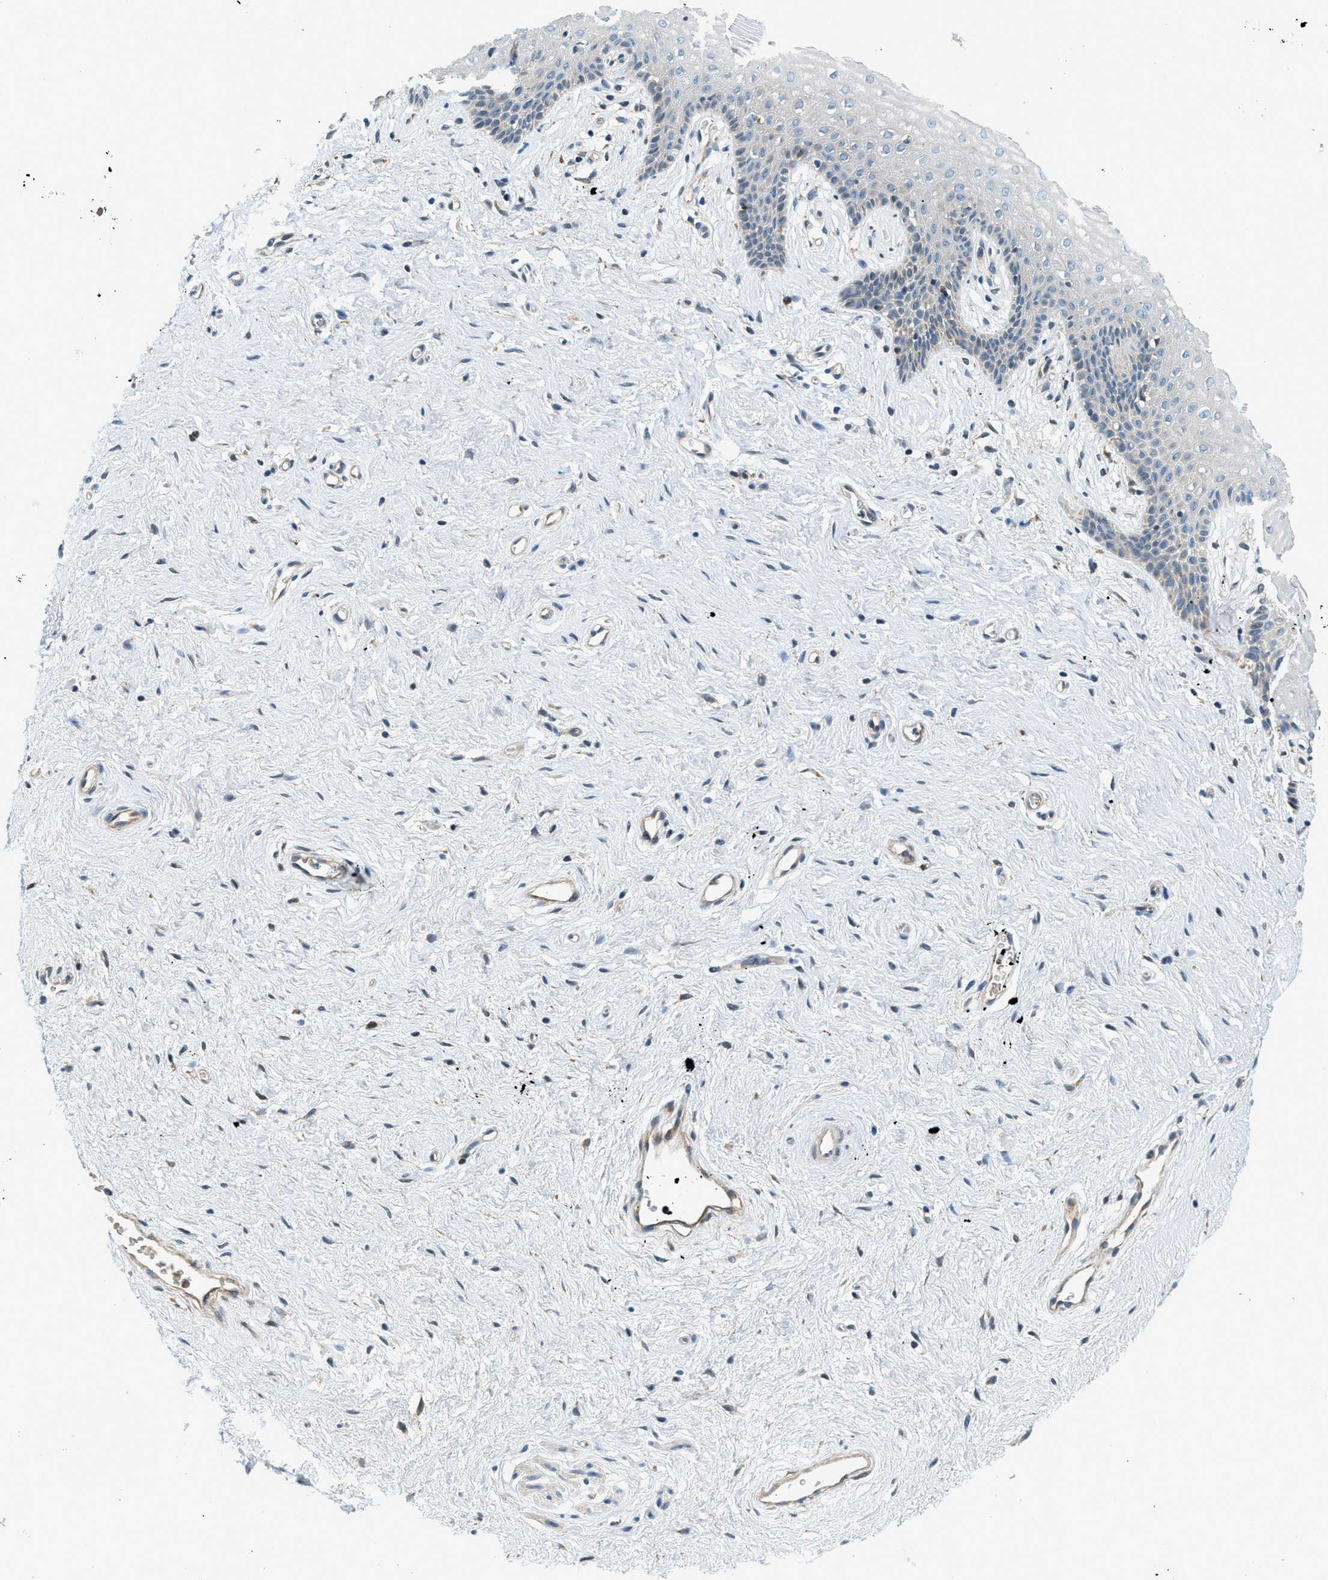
{"staining": {"intensity": "negative", "quantity": "none", "location": "none"}, "tissue": "vagina", "cell_type": "Squamous epithelial cells", "image_type": "normal", "snomed": [{"axis": "morphology", "description": "Normal tissue, NOS"}, {"axis": "topography", "description": "Vagina"}], "caption": "The micrograph demonstrates no significant staining in squamous epithelial cells of vagina.", "gene": "KCNK1", "patient": {"sex": "female", "age": 44}}